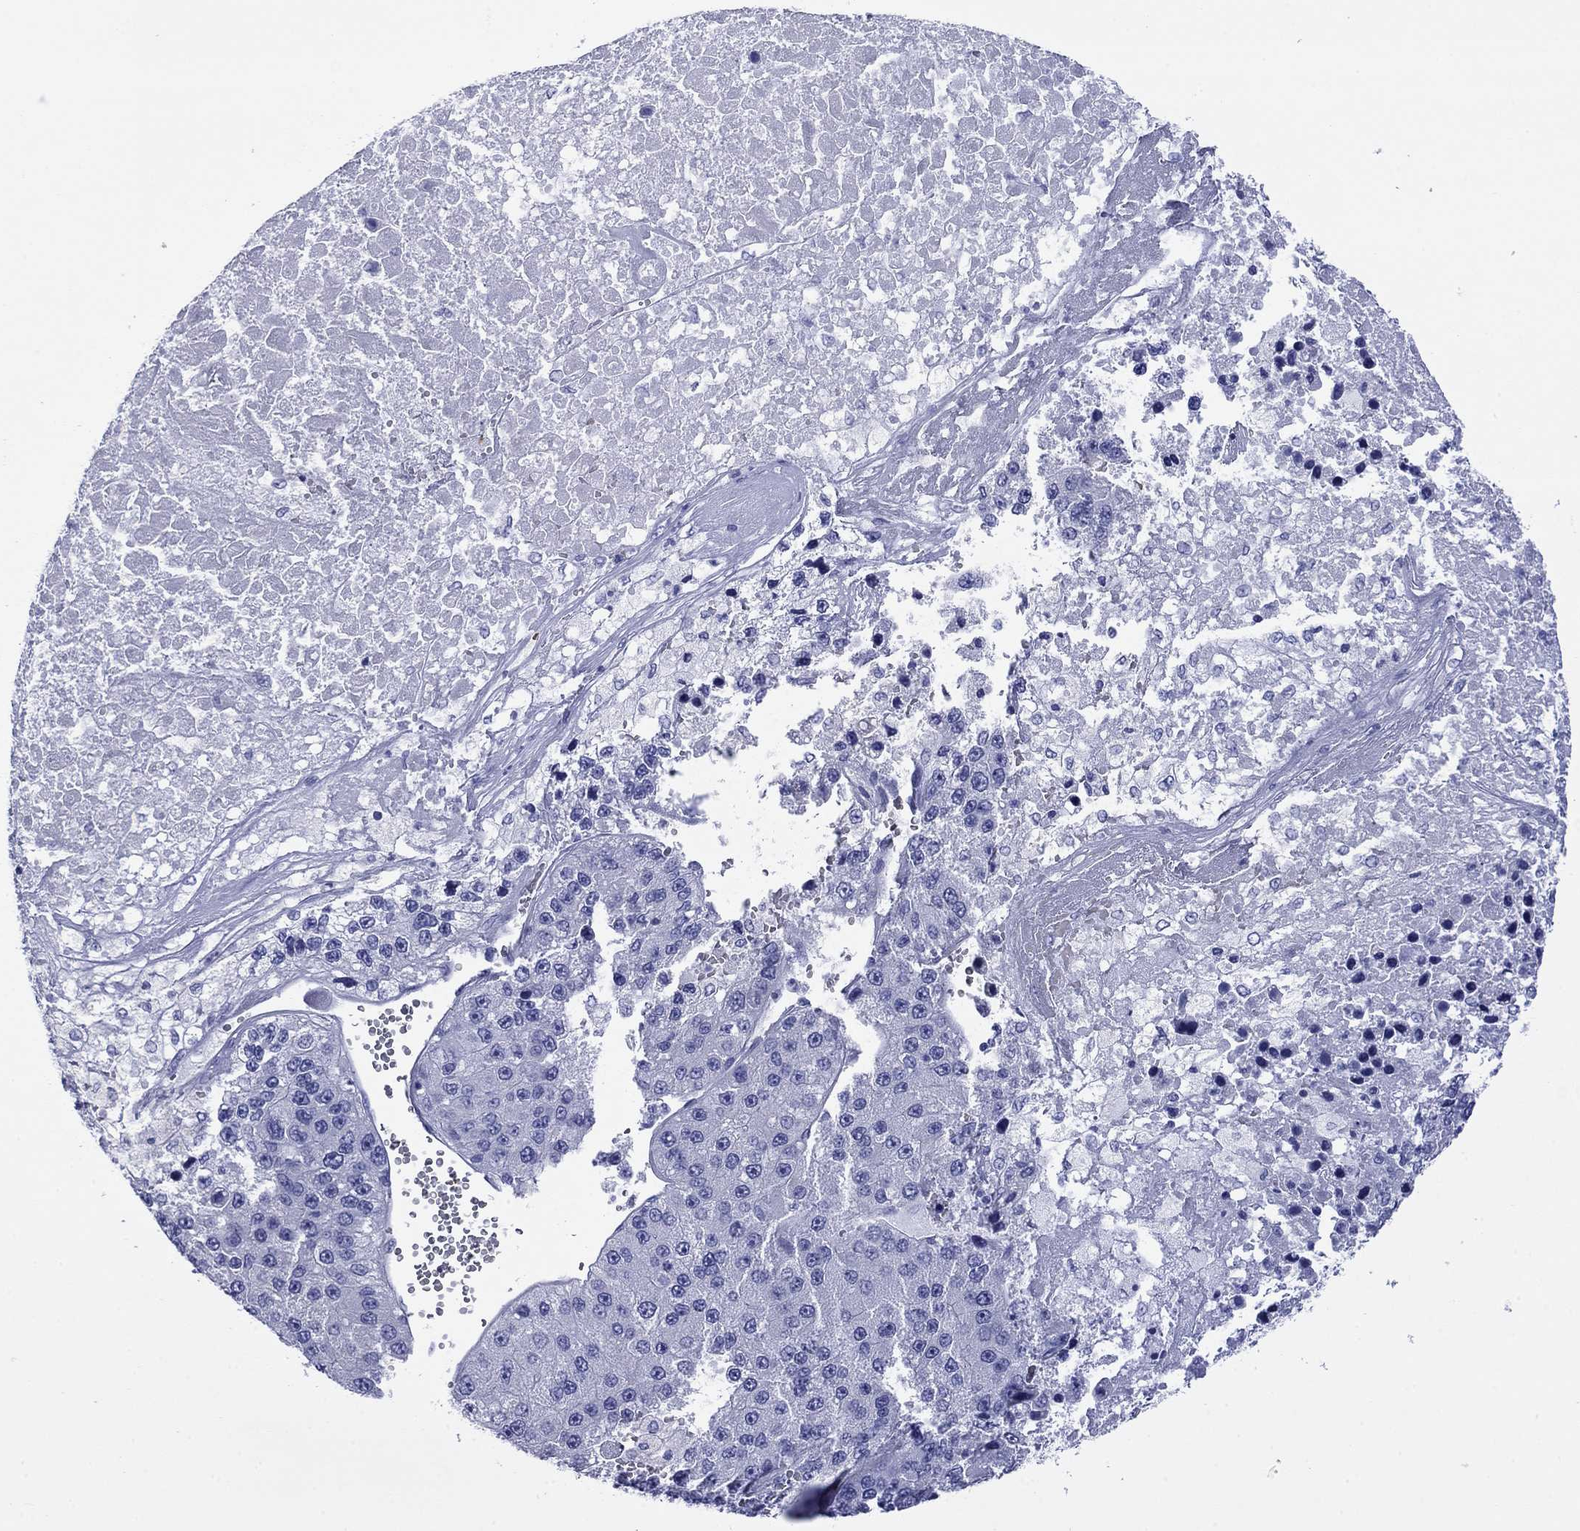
{"staining": {"intensity": "negative", "quantity": "none", "location": "none"}, "tissue": "liver cancer", "cell_type": "Tumor cells", "image_type": "cancer", "snomed": [{"axis": "morphology", "description": "Carcinoma, Hepatocellular, NOS"}, {"axis": "topography", "description": "Liver"}], "caption": "Immunohistochemistry (IHC) of human liver cancer displays no positivity in tumor cells. The staining is performed using DAB brown chromogen with nuclei counter-stained in using hematoxylin.", "gene": "ROM1", "patient": {"sex": "female", "age": 73}}